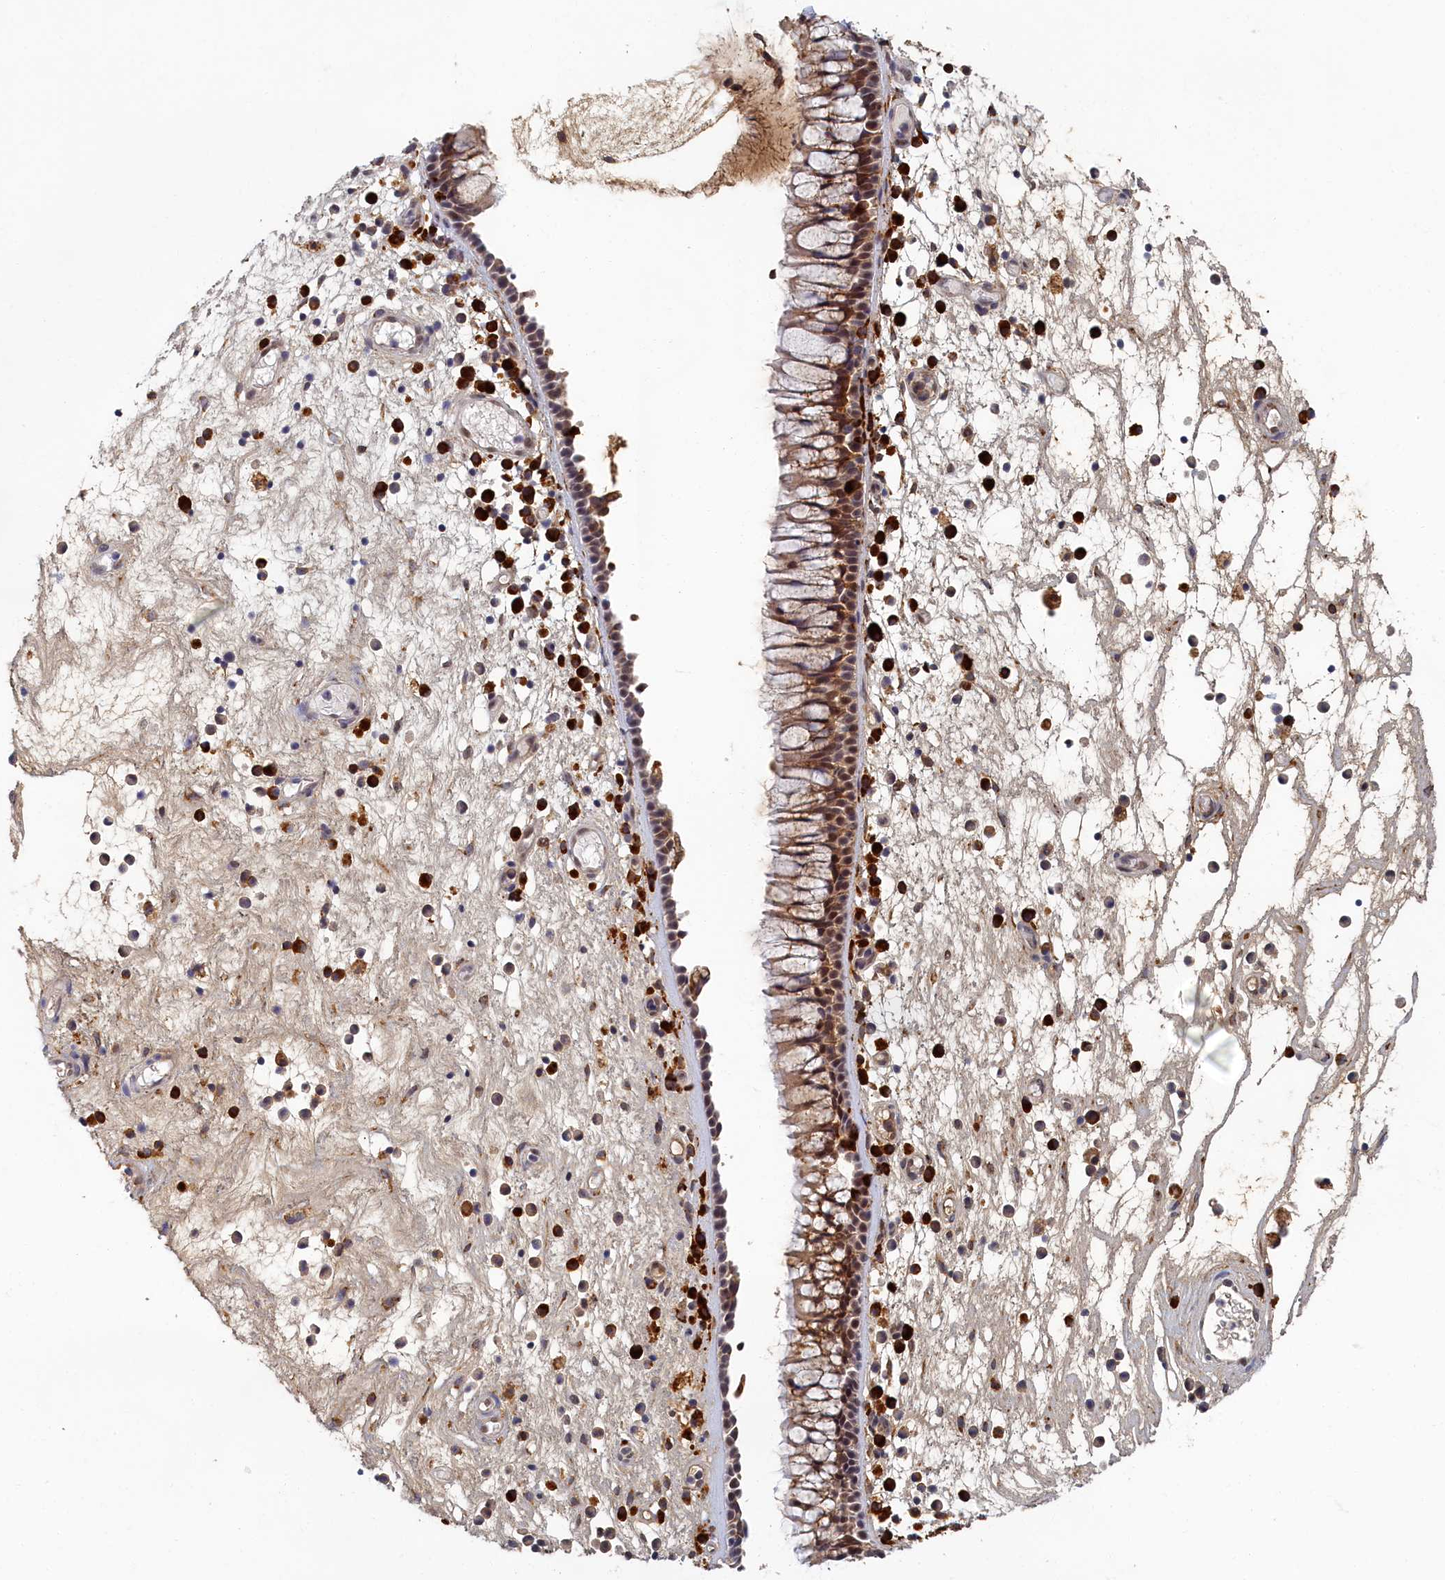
{"staining": {"intensity": "moderate", "quantity": ">75%", "location": "cytoplasmic/membranous,nuclear"}, "tissue": "nasopharynx", "cell_type": "Respiratory epithelial cells", "image_type": "normal", "snomed": [{"axis": "morphology", "description": "Normal tissue, NOS"}, {"axis": "morphology", "description": "Inflammation, NOS"}, {"axis": "morphology", "description": "Malignant melanoma, Metastatic site"}, {"axis": "topography", "description": "Nasopharynx"}], "caption": "The histopathology image demonstrates immunohistochemical staining of normal nasopharynx. There is moderate cytoplasmic/membranous,nuclear staining is present in about >75% of respiratory epithelial cells. (DAB (3,3'-diaminobenzidine) IHC with brightfield microscopy, high magnification).", "gene": "DNAJC17", "patient": {"sex": "male", "age": 70}}